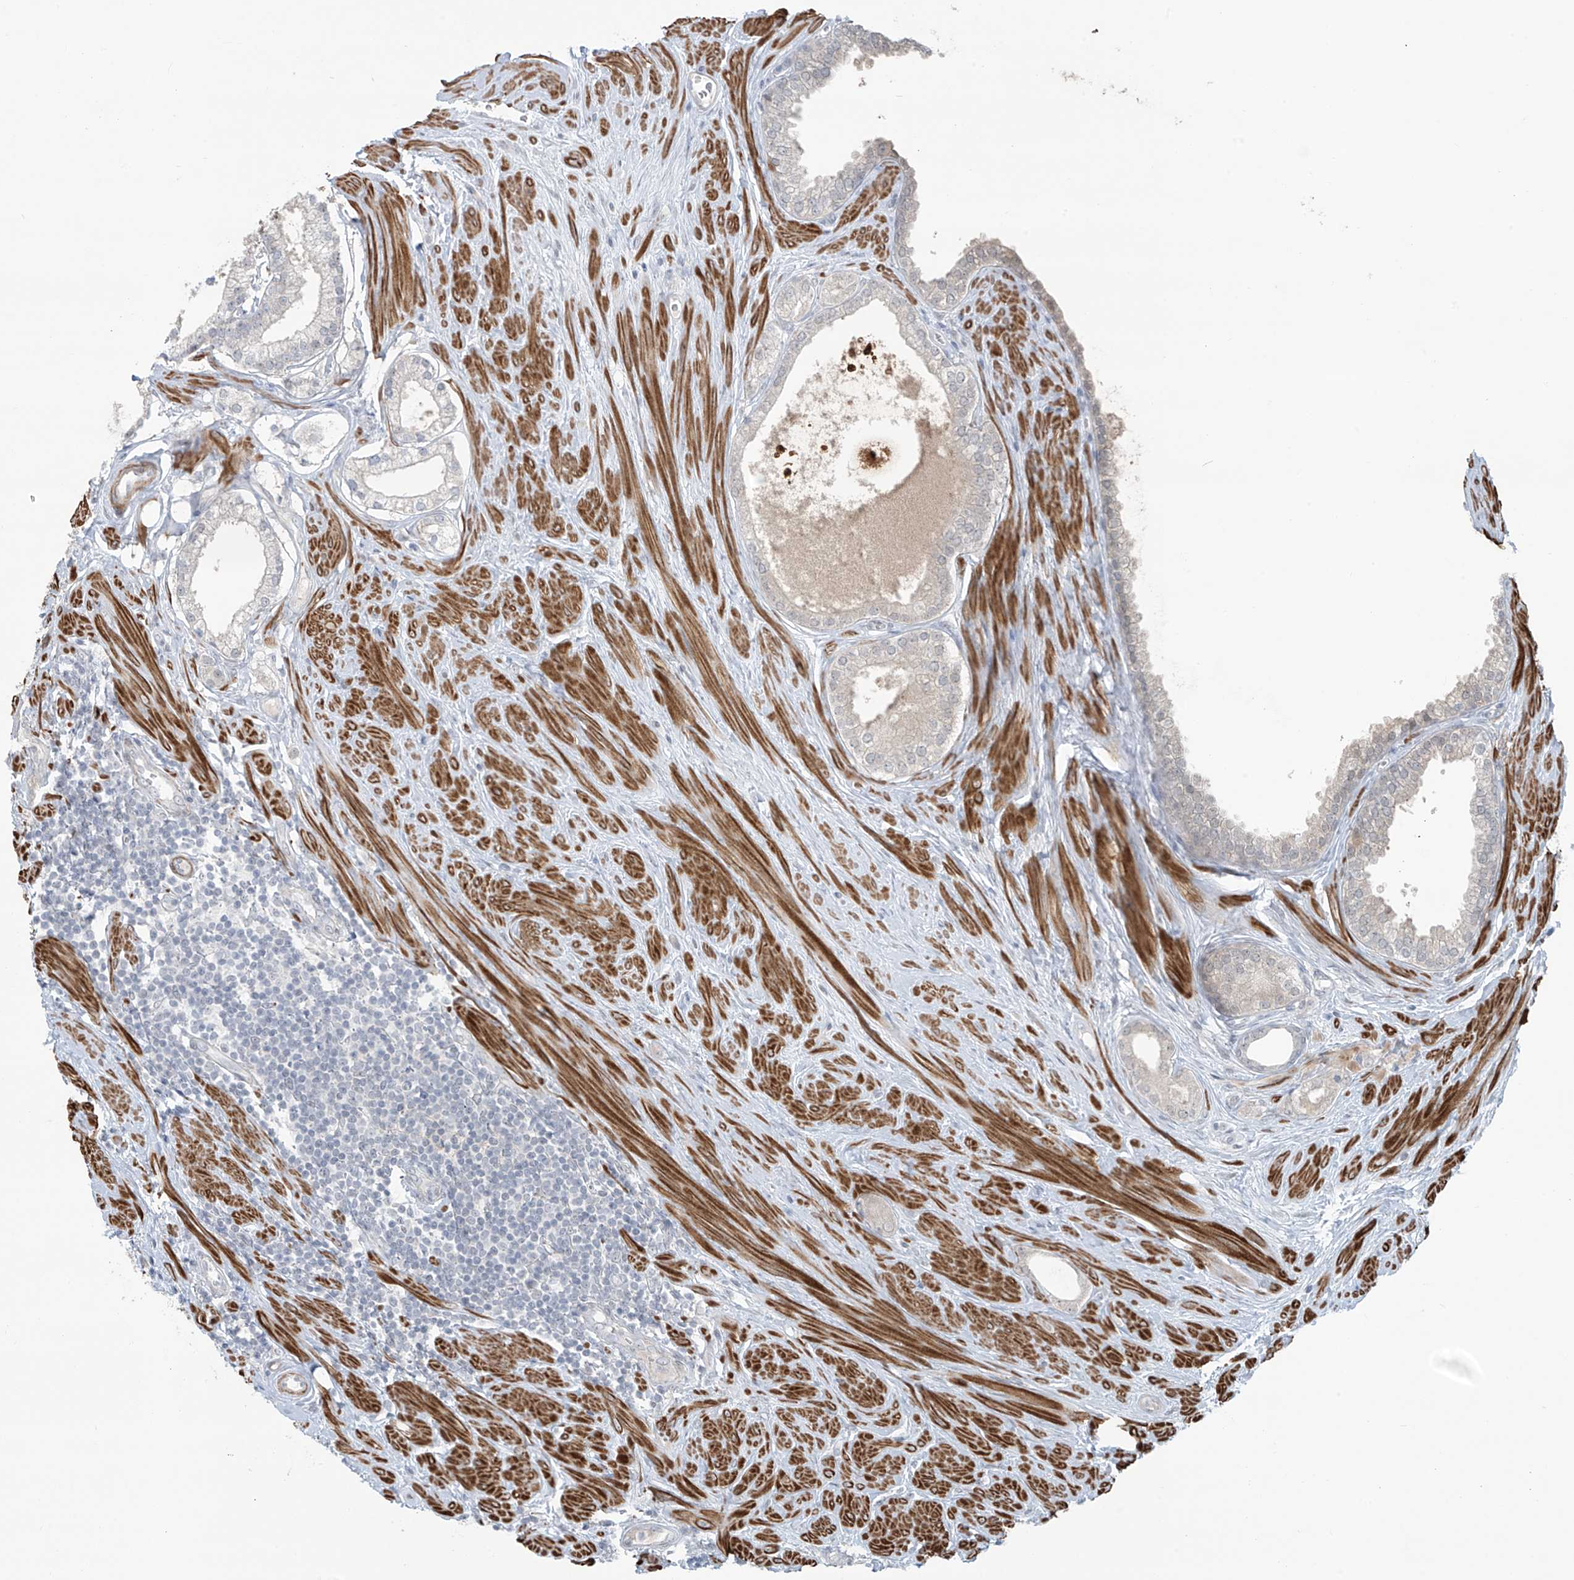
{"staining": {"intensity": "negative", "quantity": "none", "location": "none"}, "tissue": "prostate cancer", "cell_type": "Tumor cells", "image_type": "cancer", "snomed": [{"axis": "morphology", "description": "Adenocarcinoma, Low grade"}, {"axis": "topography", "description": "Prostate"}], "caption": "IHC of prostate low-grade adenocarcinoma reveals no staining in tumor cells.", "gene": "RASGEF1A", "patient": {"sex": "male", "age": 62}}